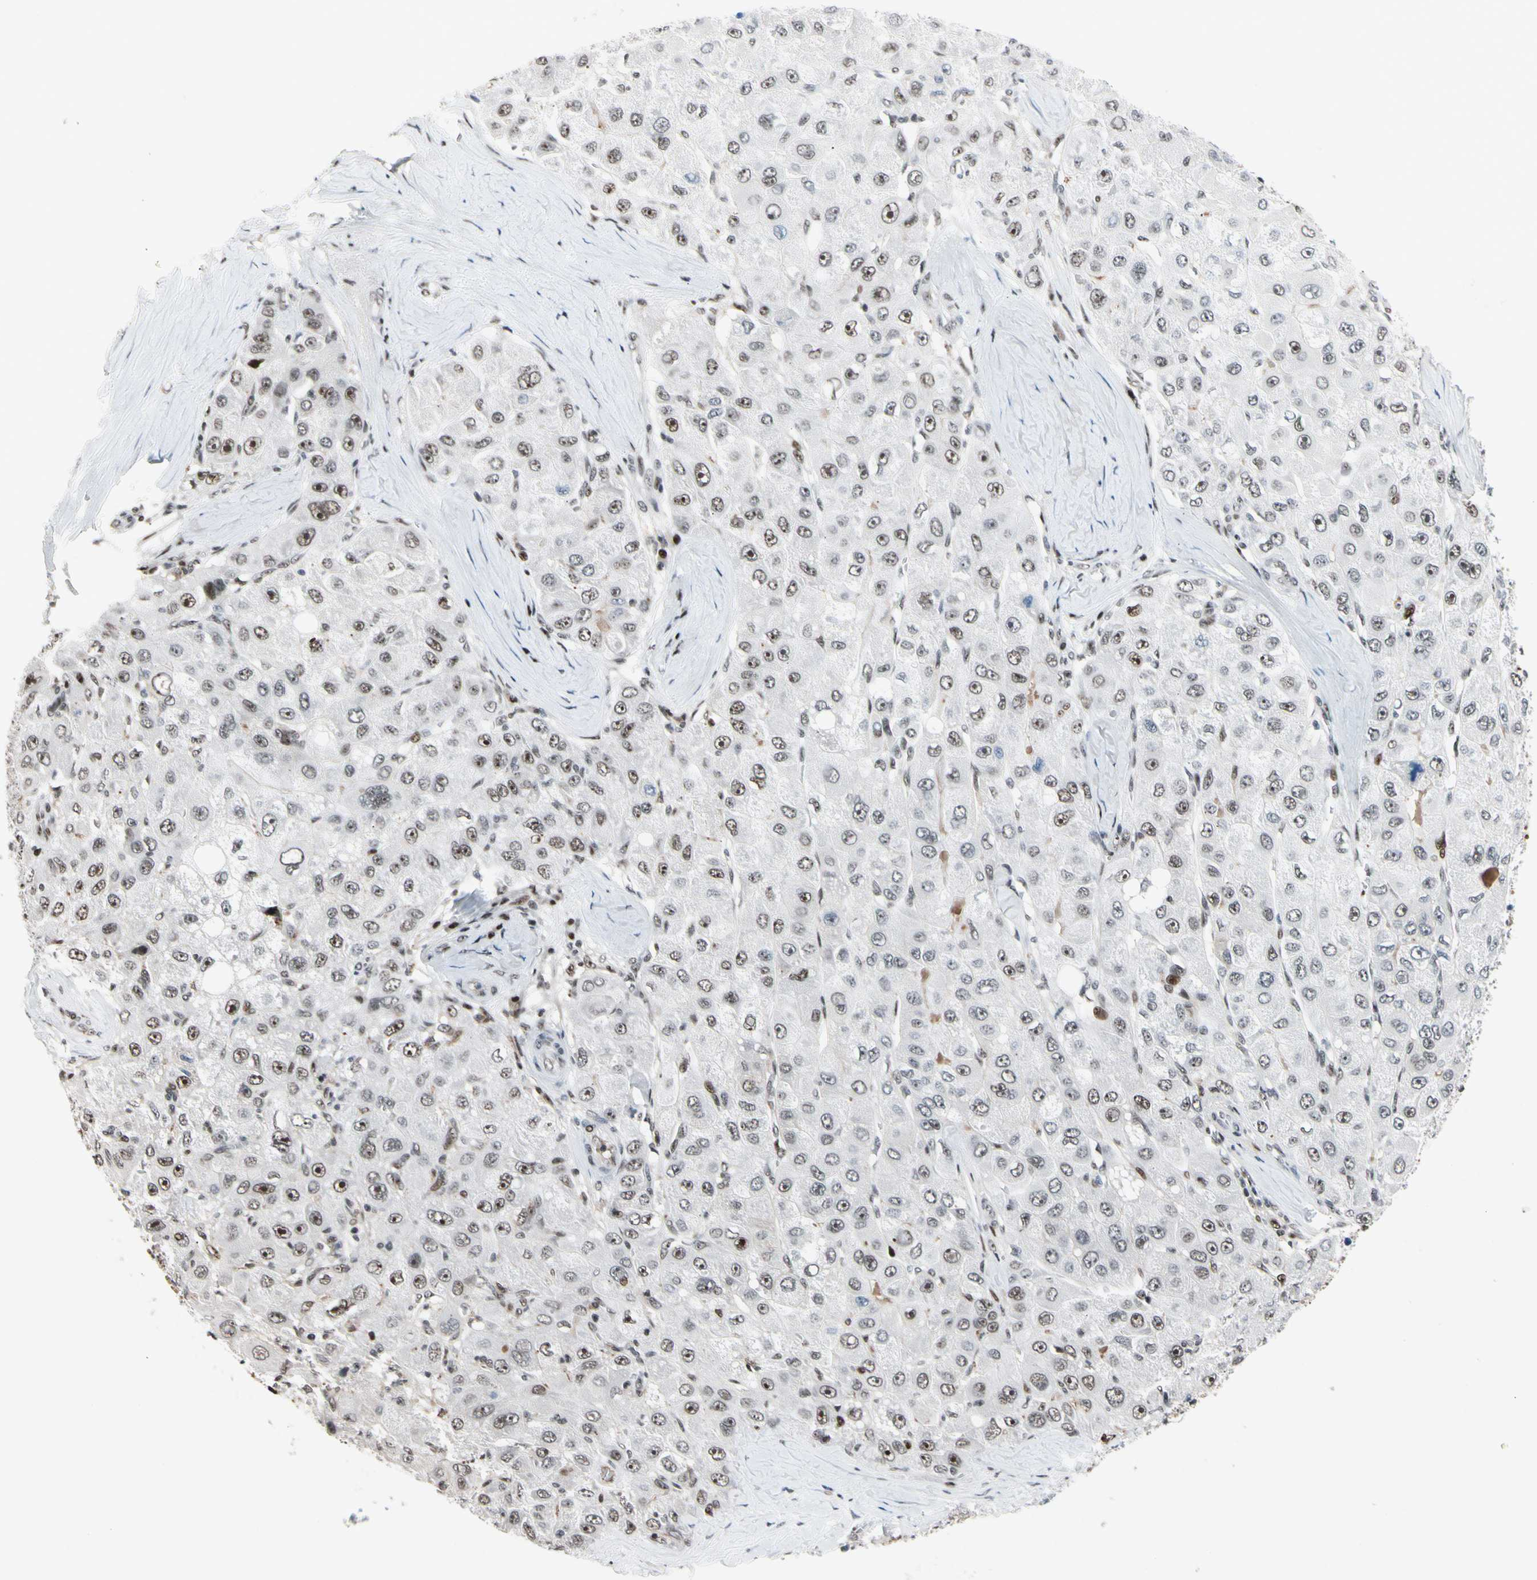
{"staining": {"intensity": "moderate", "quantity": "25%-75%", "location": "nuclear"}, "tissue": "liver cancer", "cell_type": "Tumor cells", "image_type": "cancer", "snomed": [{"axis": "morphology", "description": "Carcinoma, Hepatocellular, NOS"}, {"axis": "topography", "description": "Liver"}], "caption": "Immunohistochemistry (IHC) micrograph of liver cancer (hepatocellular carcinoma) stained for a protein (brown), which shows medium levels of moderate nuclear staining in about 25%-75% of tumor cells.", "gene": "FOXO3", "patient": {"sex": "male", "age": 80}}